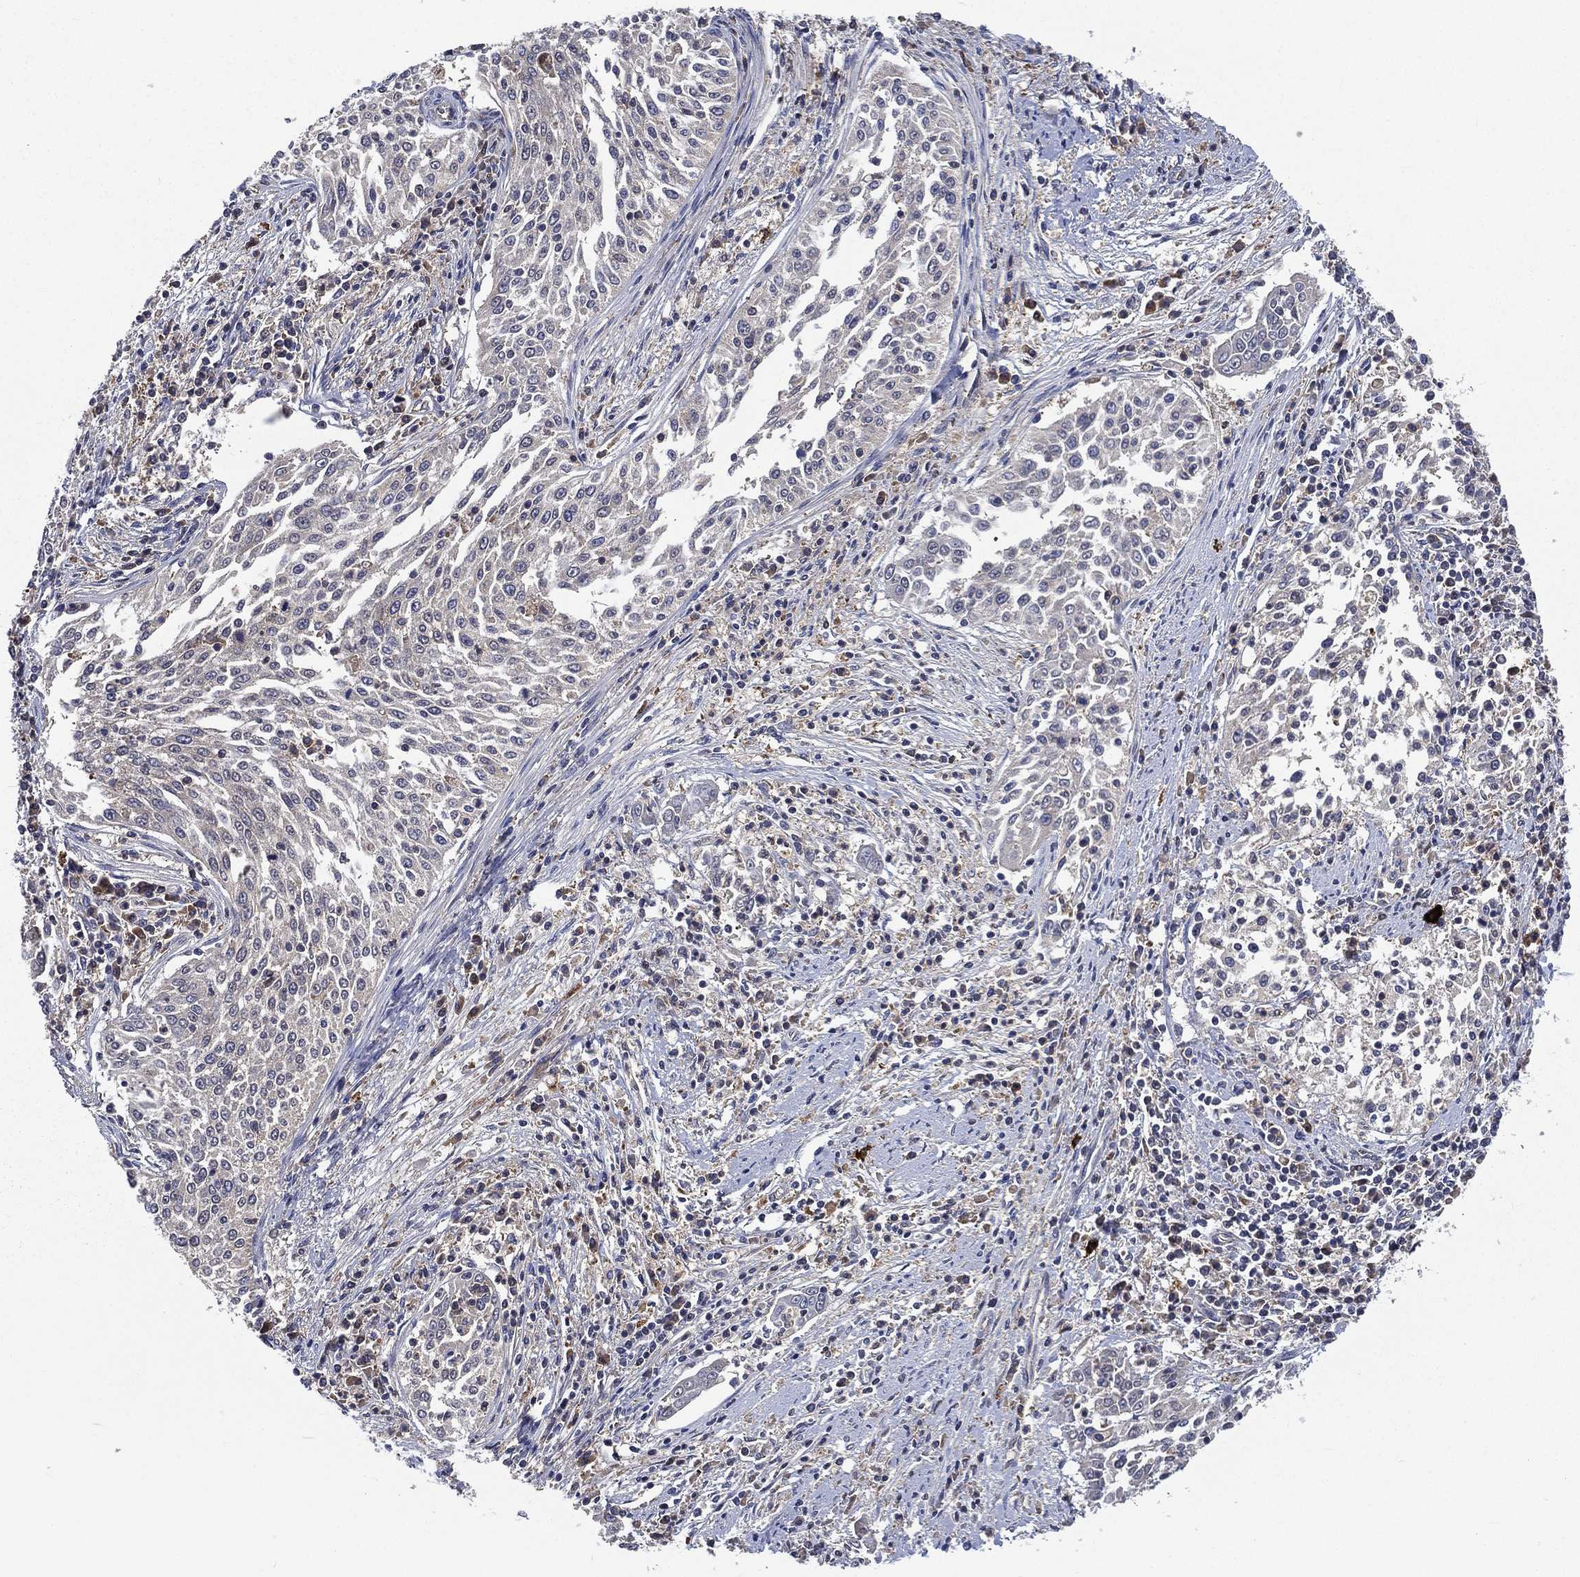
{"staining": {"intensity": "negative", "quantity": "none", "location": "none"}, "tissue": "cervical cancer", "cell_type": "Tumor cells", "image_type": "cancer", "snomed": [{"axis": "morphology", "description": "Squamous cell carcinoma, NOS"}, {"axis": "topography", "description": "Cervix"}], "caption": "The photomicrograph displays no significant positivity in tumor cells of cervical cancer.", "gene": "SMPD3", "patient": {"sex": "female", "age": 41}}